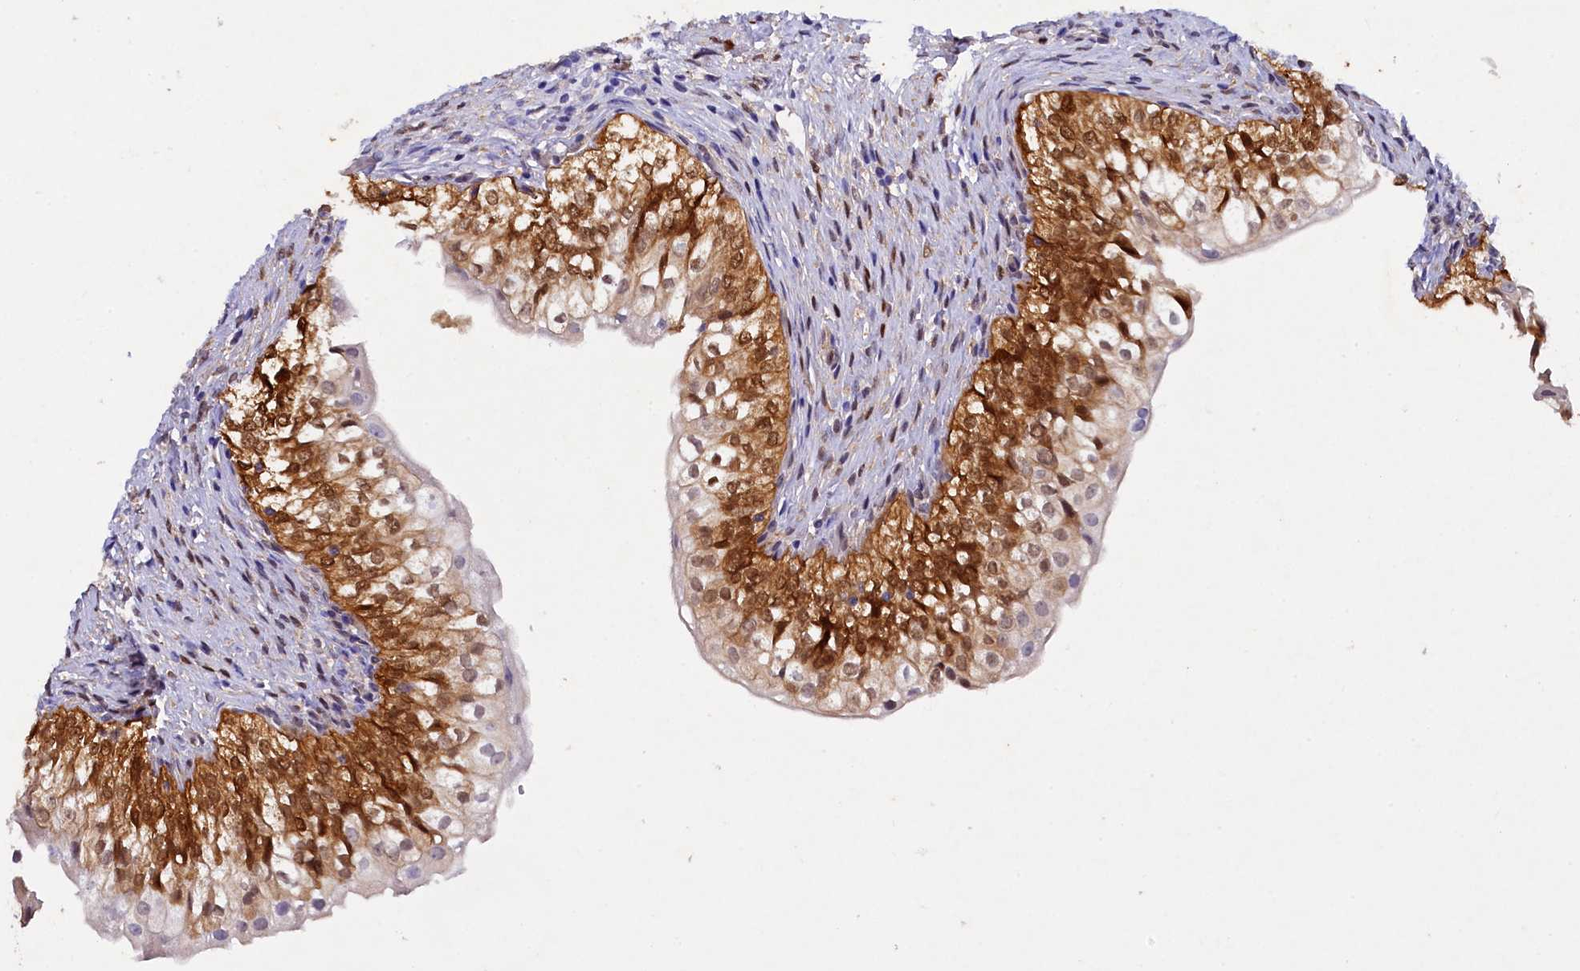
{"staining": {"intensity": "strong", "quantity": "25%-75%", "location": "cytoplasmic/membranous,nuclear"}, "tissue": "urinary bladder", "cell_type": "Urothelial cells", "image_type": "normal", "snomed": [{"axis": "morphology", "description": "Normal tissue, NOS"}, {"axis": "topography", "description": "Urinary bladder"}], "caption": "A brown stain shows strong cytoplasmic/membranous,nuclear staining of a protein in urothelial cells of unremarkable human urinary bladder.", "gene": "TGDS", "patient": {"sex": "male", "age": 55}}